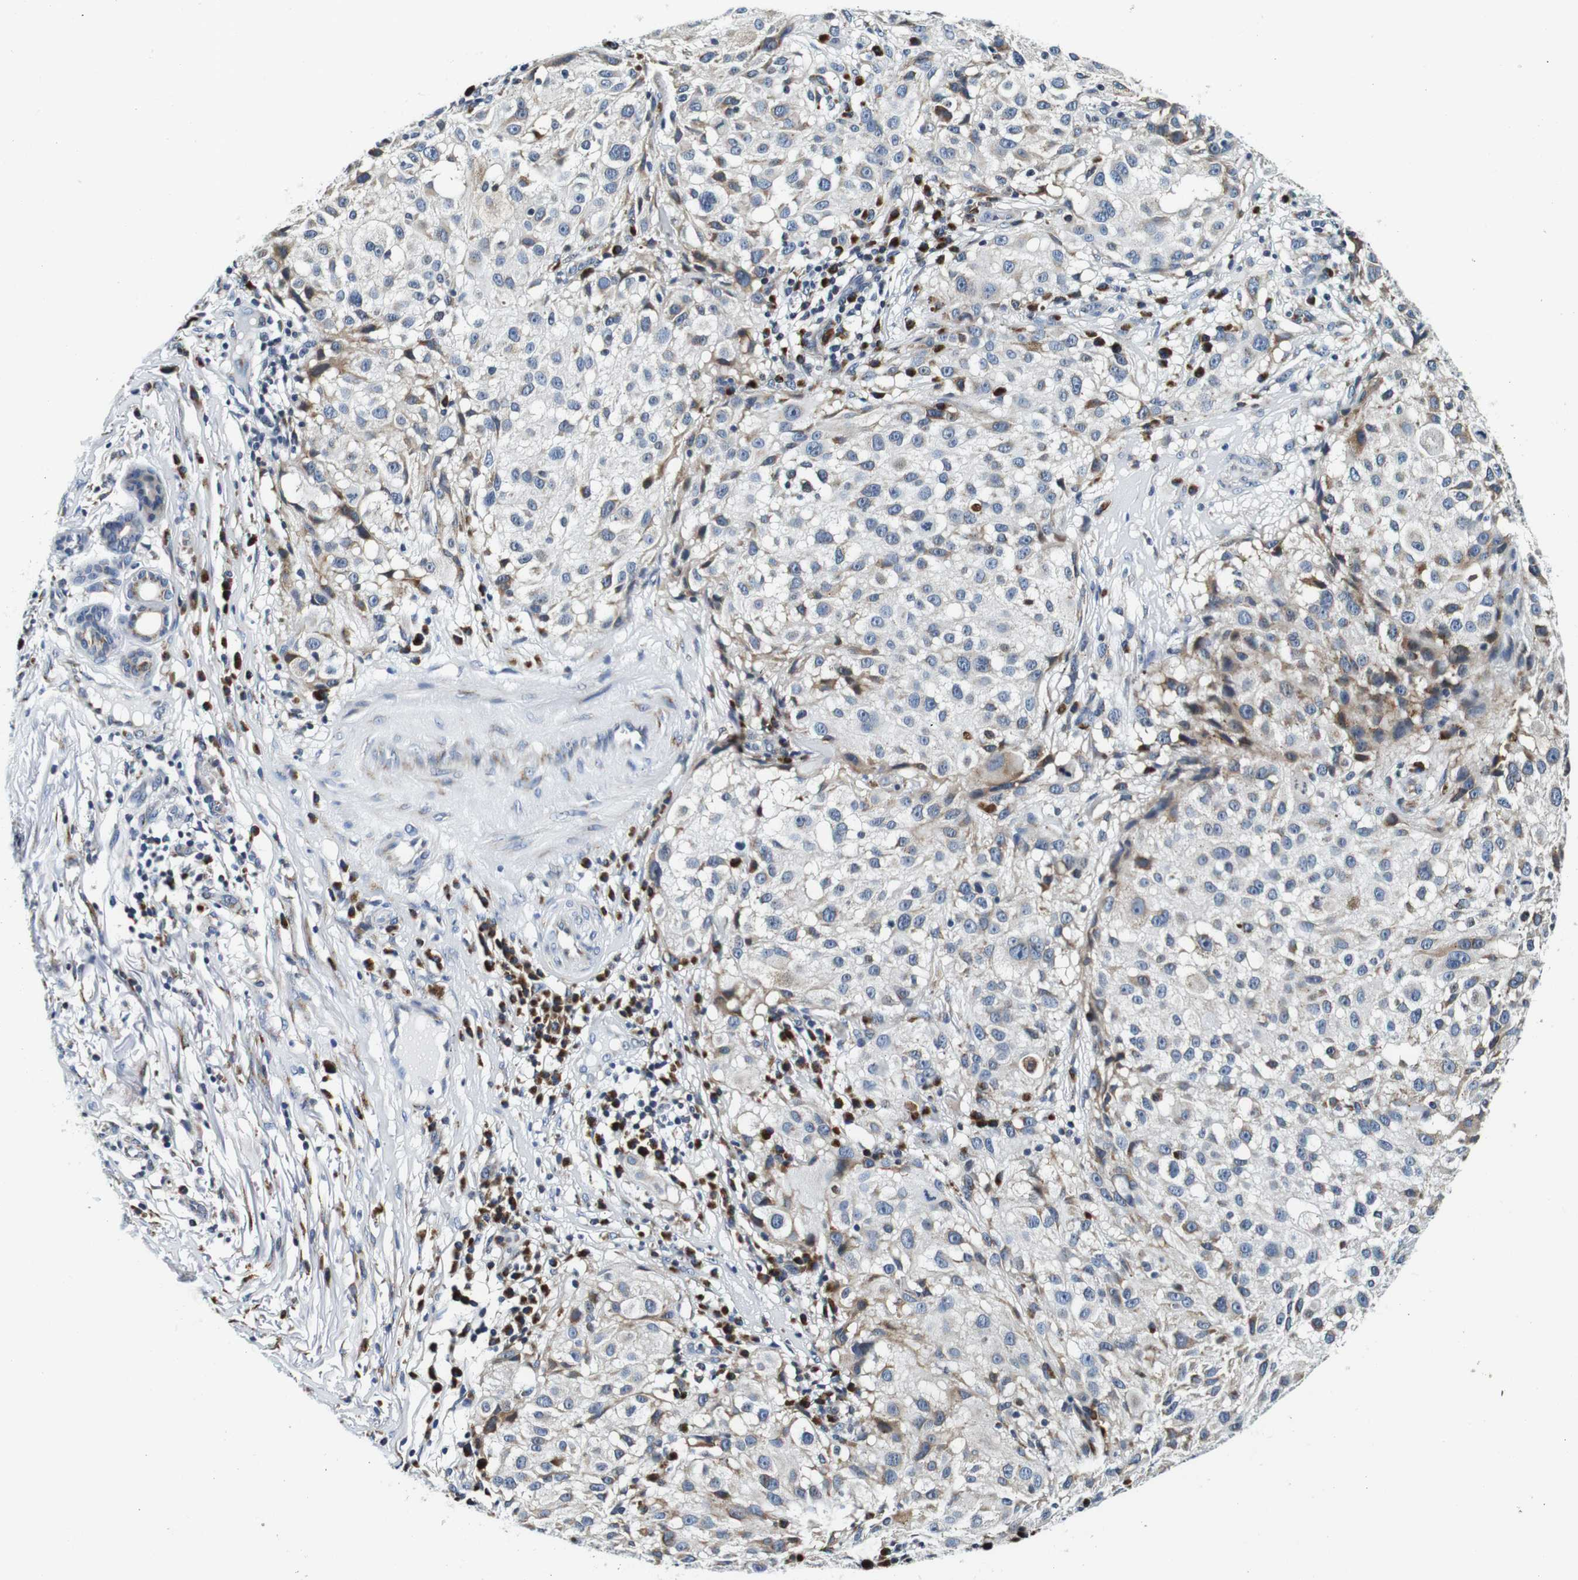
{"staining": {"intensity": "moderate", "quantity": "<25%", "location": "cytoplasmic/membranous"}, "tissue": "melanoma", "cell_type": "Tumor cells", "image_type": "cancer", "snomed": [{"axis": "morphology", "description": "Necrosis, NOS"}, {"axis": "morphology", "description": "Malignant melanoma, NOS"}, {"axis": "topography", "description": "Skin"}], "caption": "A histopathology image of human melanoma stained for a protein demonstrates moderate cytoplasmic/membranous brown staining in tumor cells.", "gene": "FAR2", "patient": {"sex": "female", "age": 87}}